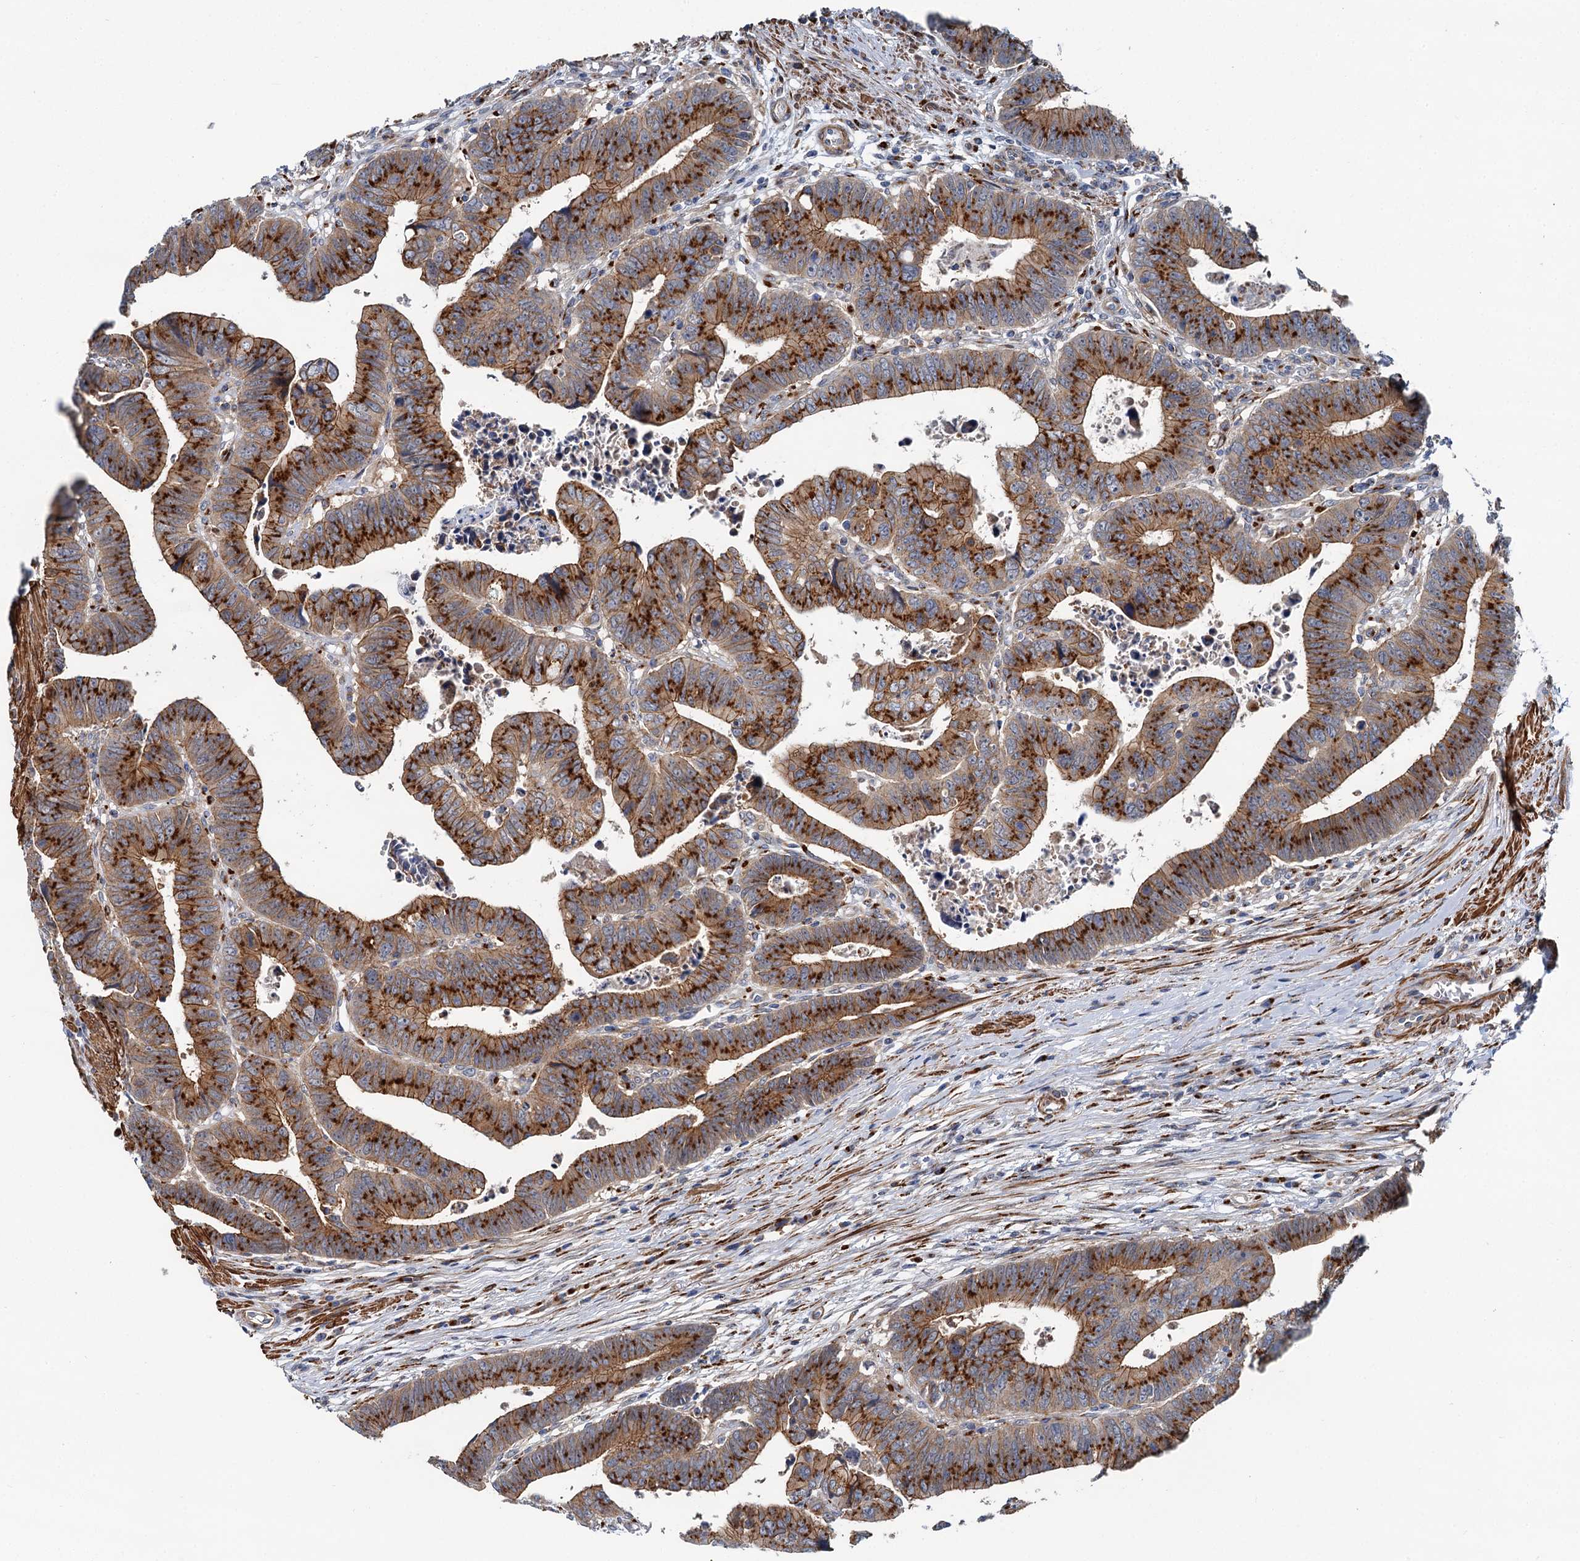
{"staining": {"intensity": "strong", "quantity": ">75%", "location": "cytoplasmic/membranous"}, "tissue": "colorectal cancer", "cell_type": "Tumor cells", "image_type": "cancer", "snomed": [{"axis": "morphology", "description": "Normal tissue, NOS"}, {"axis": "morphology", "description": "Adenocarcinoma, NOS"}, {"axis": "topography", "description": "Rectum"}], "caption": "This photomicrograph demonstrates colorectal adenocarcinoma stained with immunohistochemistry to label a protein in brown. The cytoplasmic/membranous of tumor cells show strong positivity for the protein. Nuclei are counter-stained blue.", "gene": "BET1L", "patient": {"sex": "female", "age": 65}}